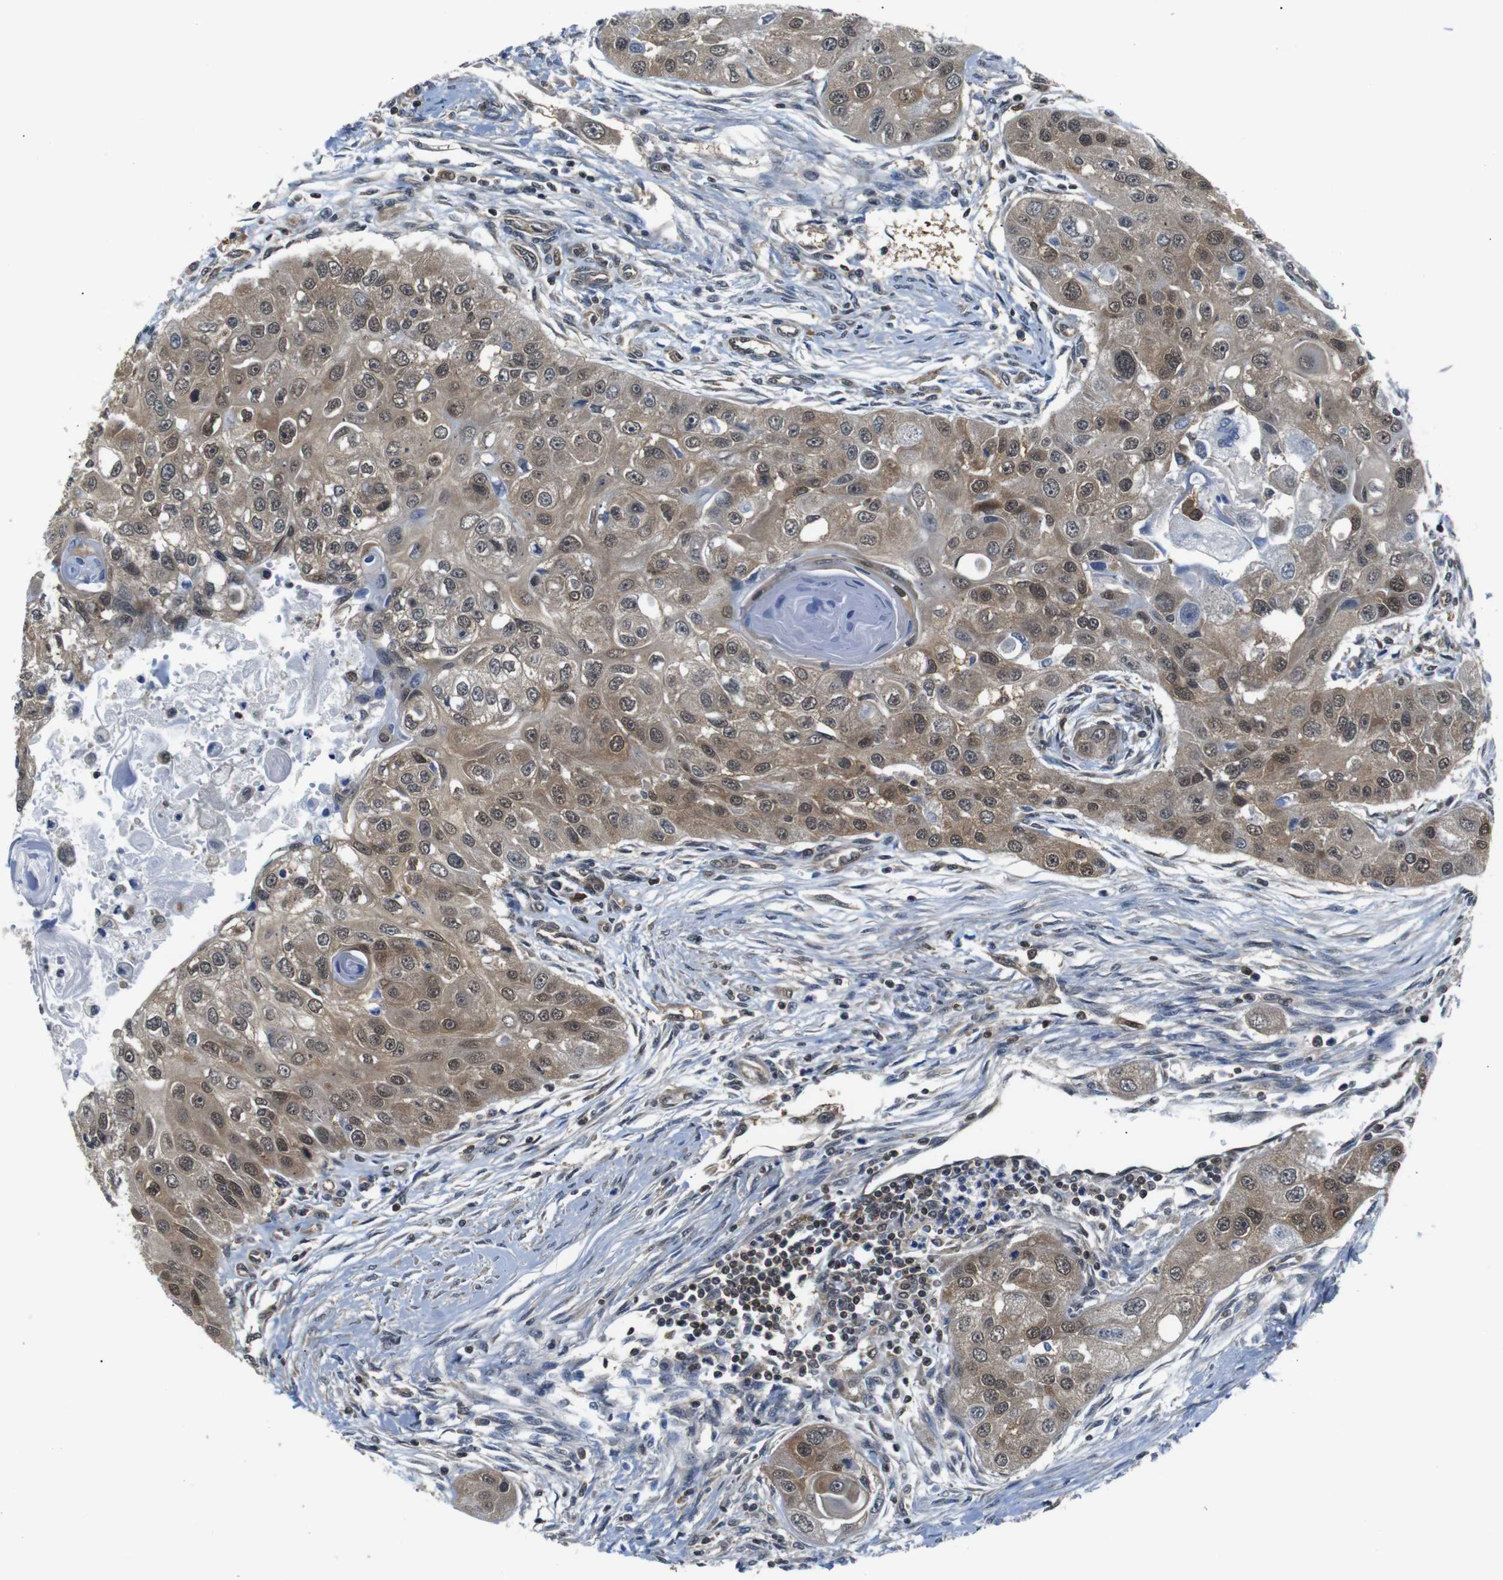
{"staining": {"intensity": "moderate", "quantity": ">75%", "location": "cytoplasmic/membranous,nuclear"}, "tissue": "head and neck cancer", "cell_type": "Tumor cells", "image_type": "cancer", "snomed": [{"axis": "morphology", "description": "Normal tissue, NOS"}, {"axis": "morphology", "description": "Squamous cell carcinoma, NOS"}, {"axis": "topography", "description": "Skeletal muscle"}, {"axis": "topography", "description": "Head-Neck"}], "caption": "Immunohistochemistry (IHC) staining of head and neck squamous cell carcinoma, which demonstrates medium levels of moderate cytoplasmic/membranous and nuclear staining in about >75% of tumor cells indicating moderate cytoplasmic/membranous and nuclear protein positivity. The staining was performed using DAB (3,3'-diaminobenzidine) (brown) for protein detection and nuclei were counterstained in hematoxylin (blue).", "gene": "UBXN1", "patient": {"sex": "male", "age": 51}}